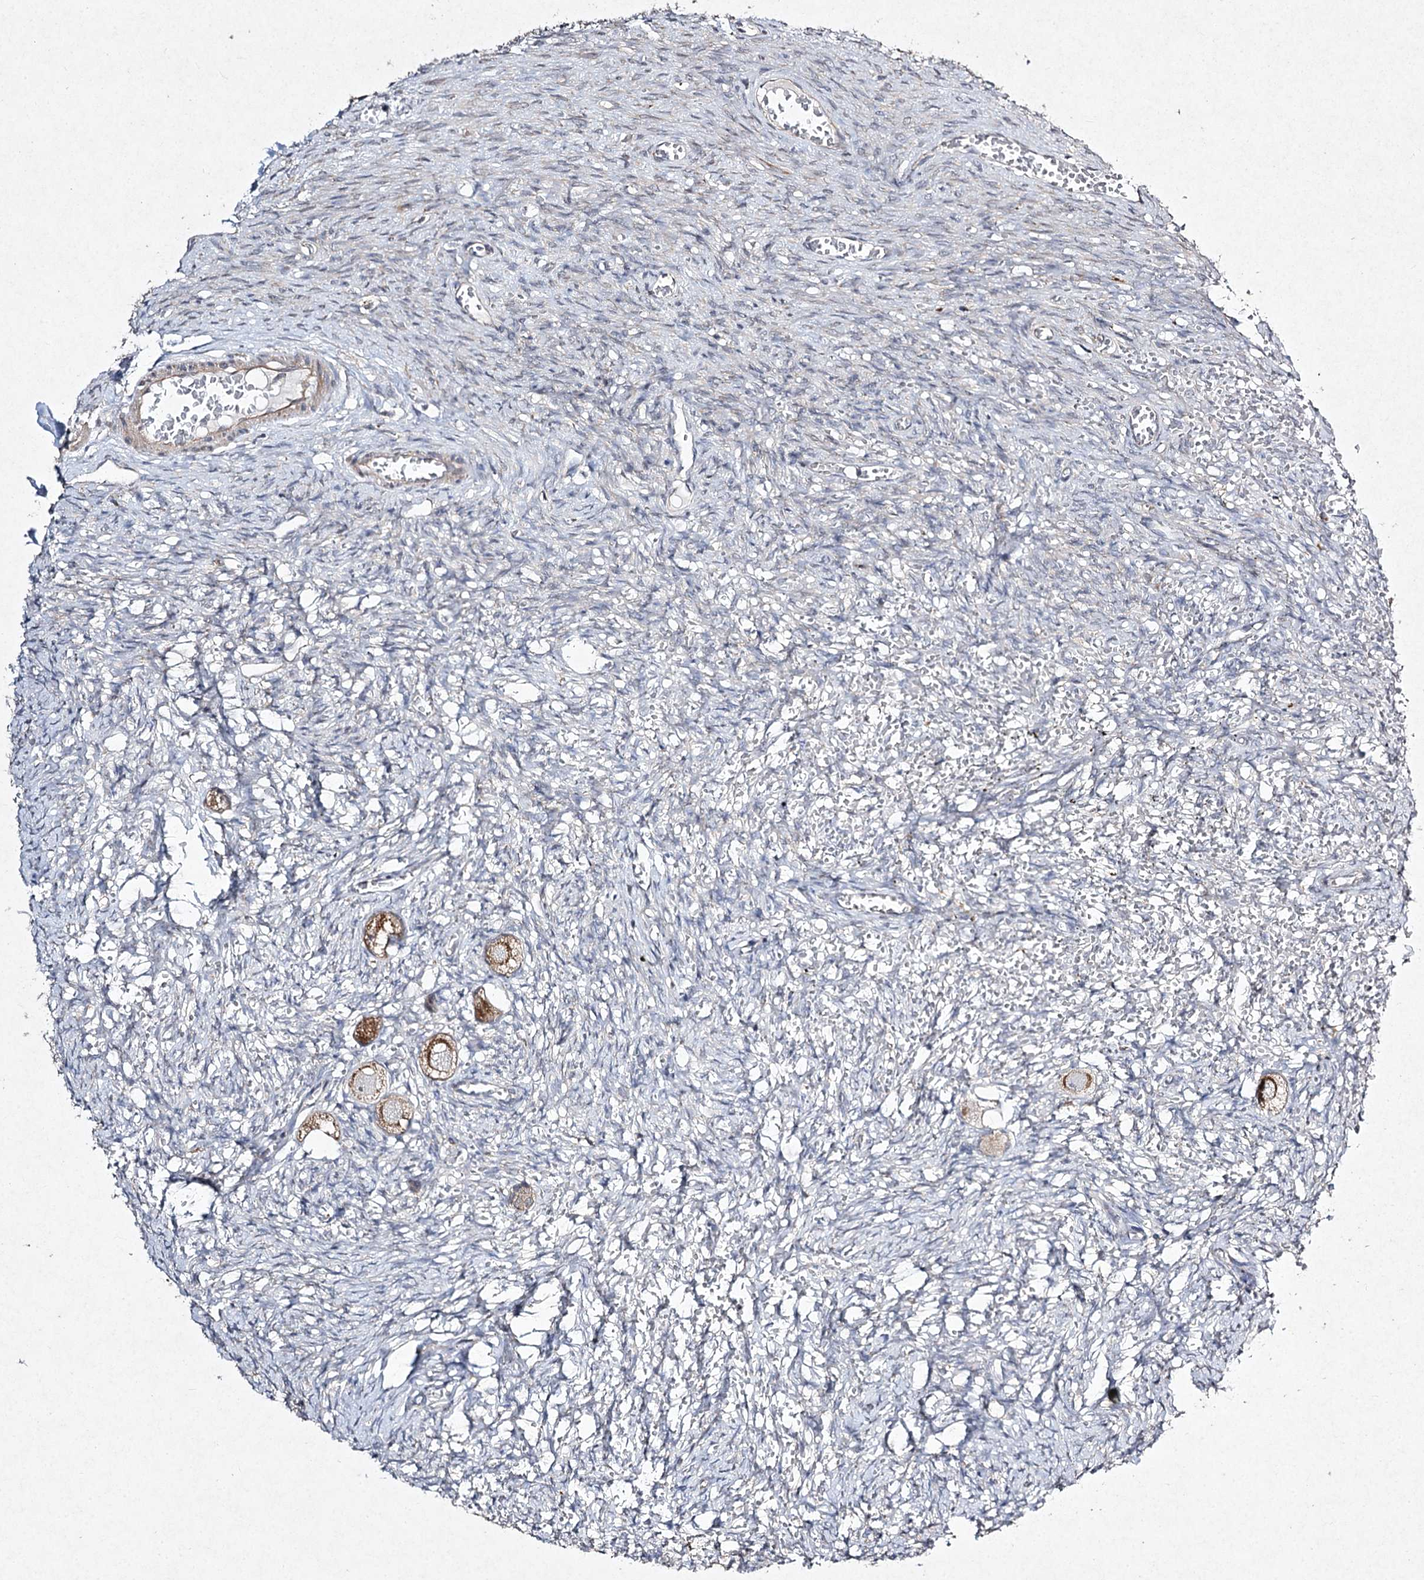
{"staining": {"intensity": "moderate", "quantity": ">75%", "location": "cytoplasmic/membranous"}, "tissue": "ovary", "cell_type": "Follicle cells", "image_type": "normal", "snomed": [{"axis": "morphology", "description": "Normal tissue, NOS"}, {"axis": "topography", "description": "Ovary"}], "caption": "Benign ovary exhibits moderate cytoplasmic/membranous positivity in approximately >75% of follicle cells, visualized by immunohistochemistry. (Brightfield microscopy of DAB IHC at high magnification).", "gene": "FANCL", "patient": {"sex": "female", "age": 27}}